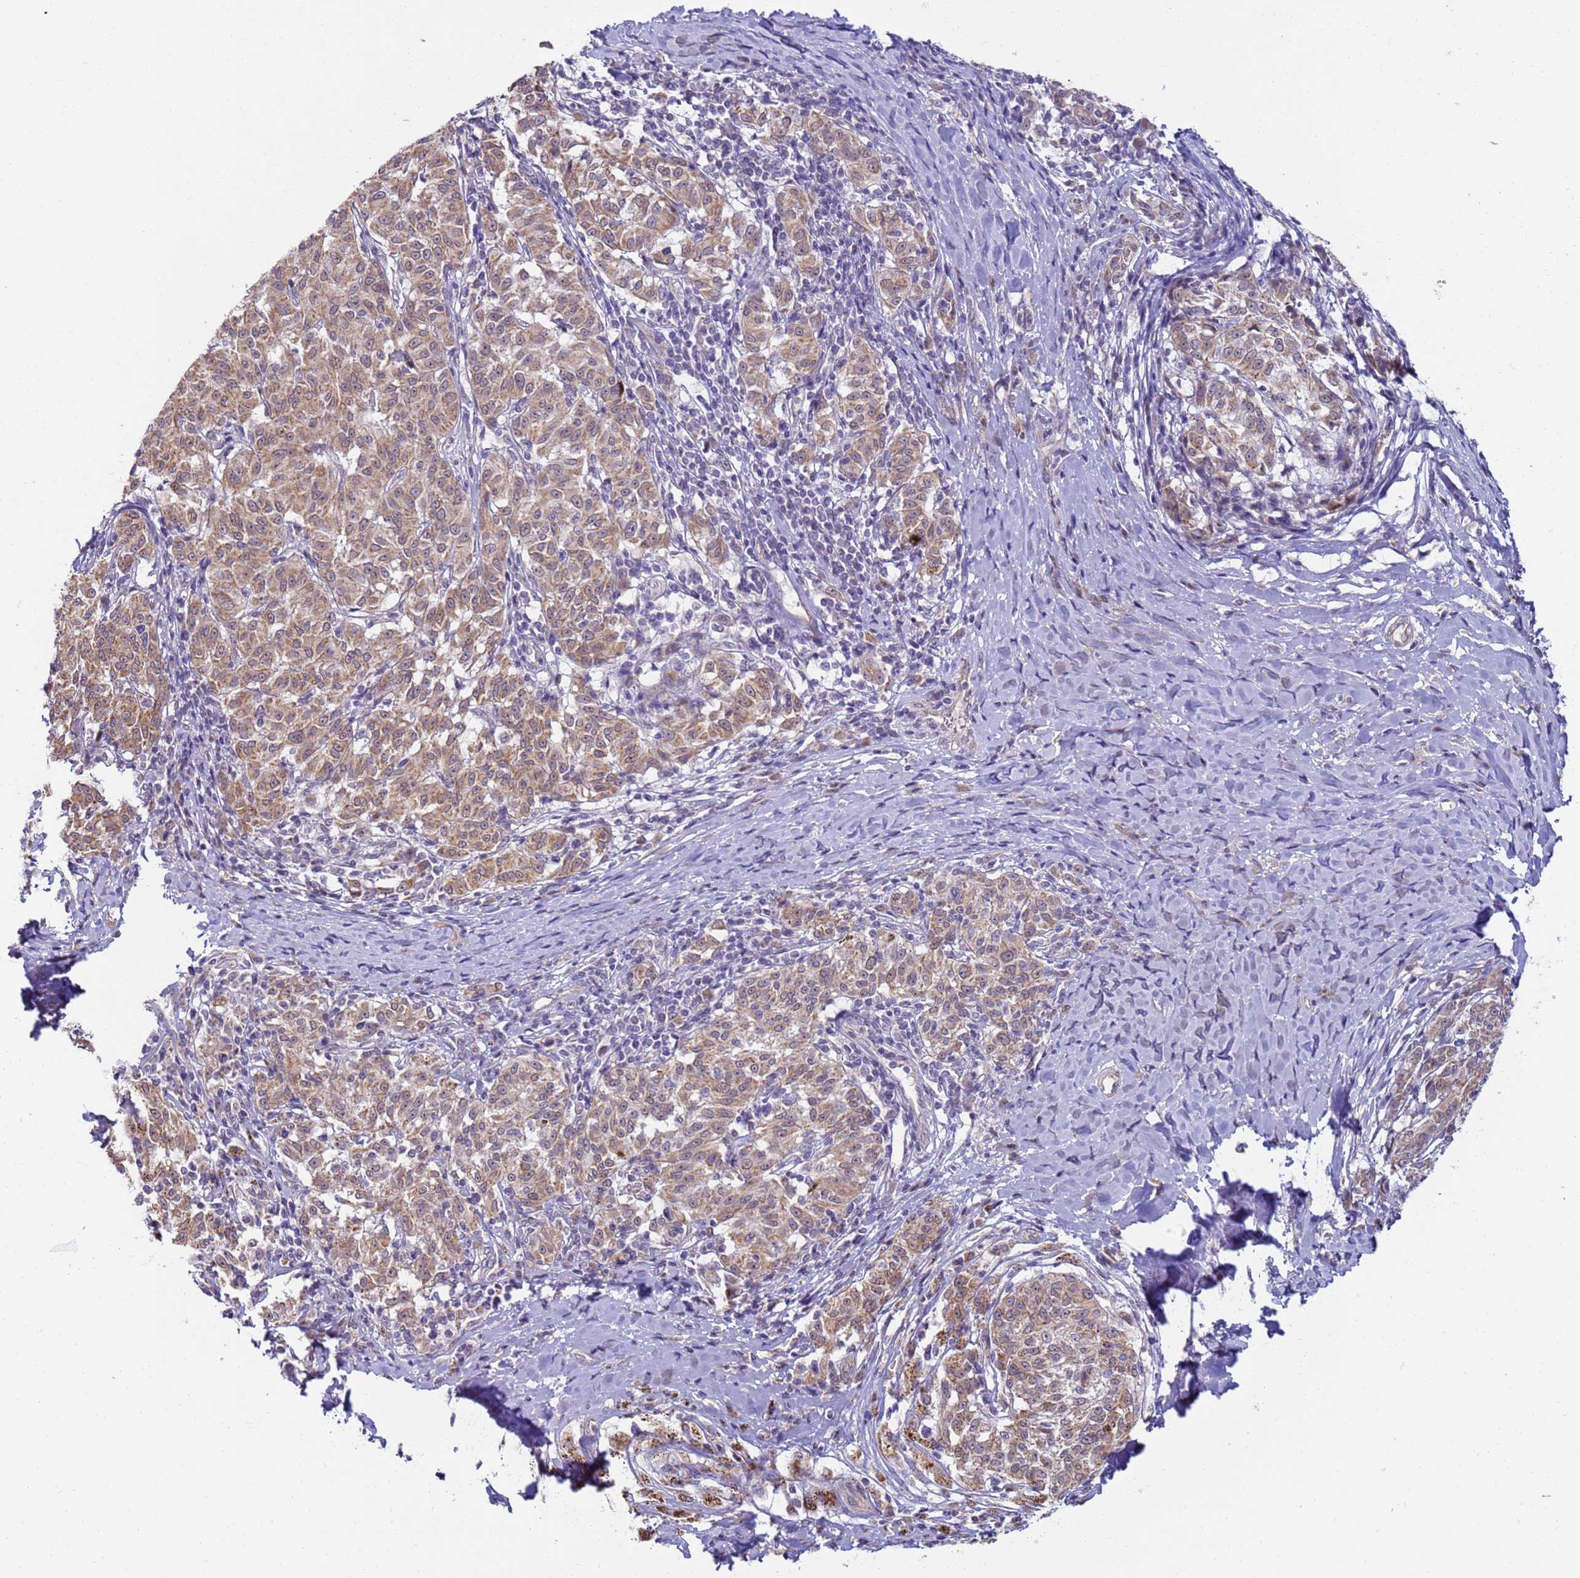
{"staining": {"intensity": "weak", "quantity": ">75%", "location": "cytoplasmic/membranous"}, "tissue": "melanoma", "cell_type": "Tumor cells", "image_type": "cancer", "snomed": [{"axis": "morphology", "description": "Malignant melanoma, NOS"}, {"axis": "topography", "description": "Skin"}], "caption": "This histopathology image demonstrates melanoma stained with IHC to label a protein in brown. The cytoplasmic/membranous of tumor cells show weak positivity for the protein. Nuclei are counter-stained blue.", "gene": "RAPGEF3", "patient": {"sex": "female", "age": 72}}